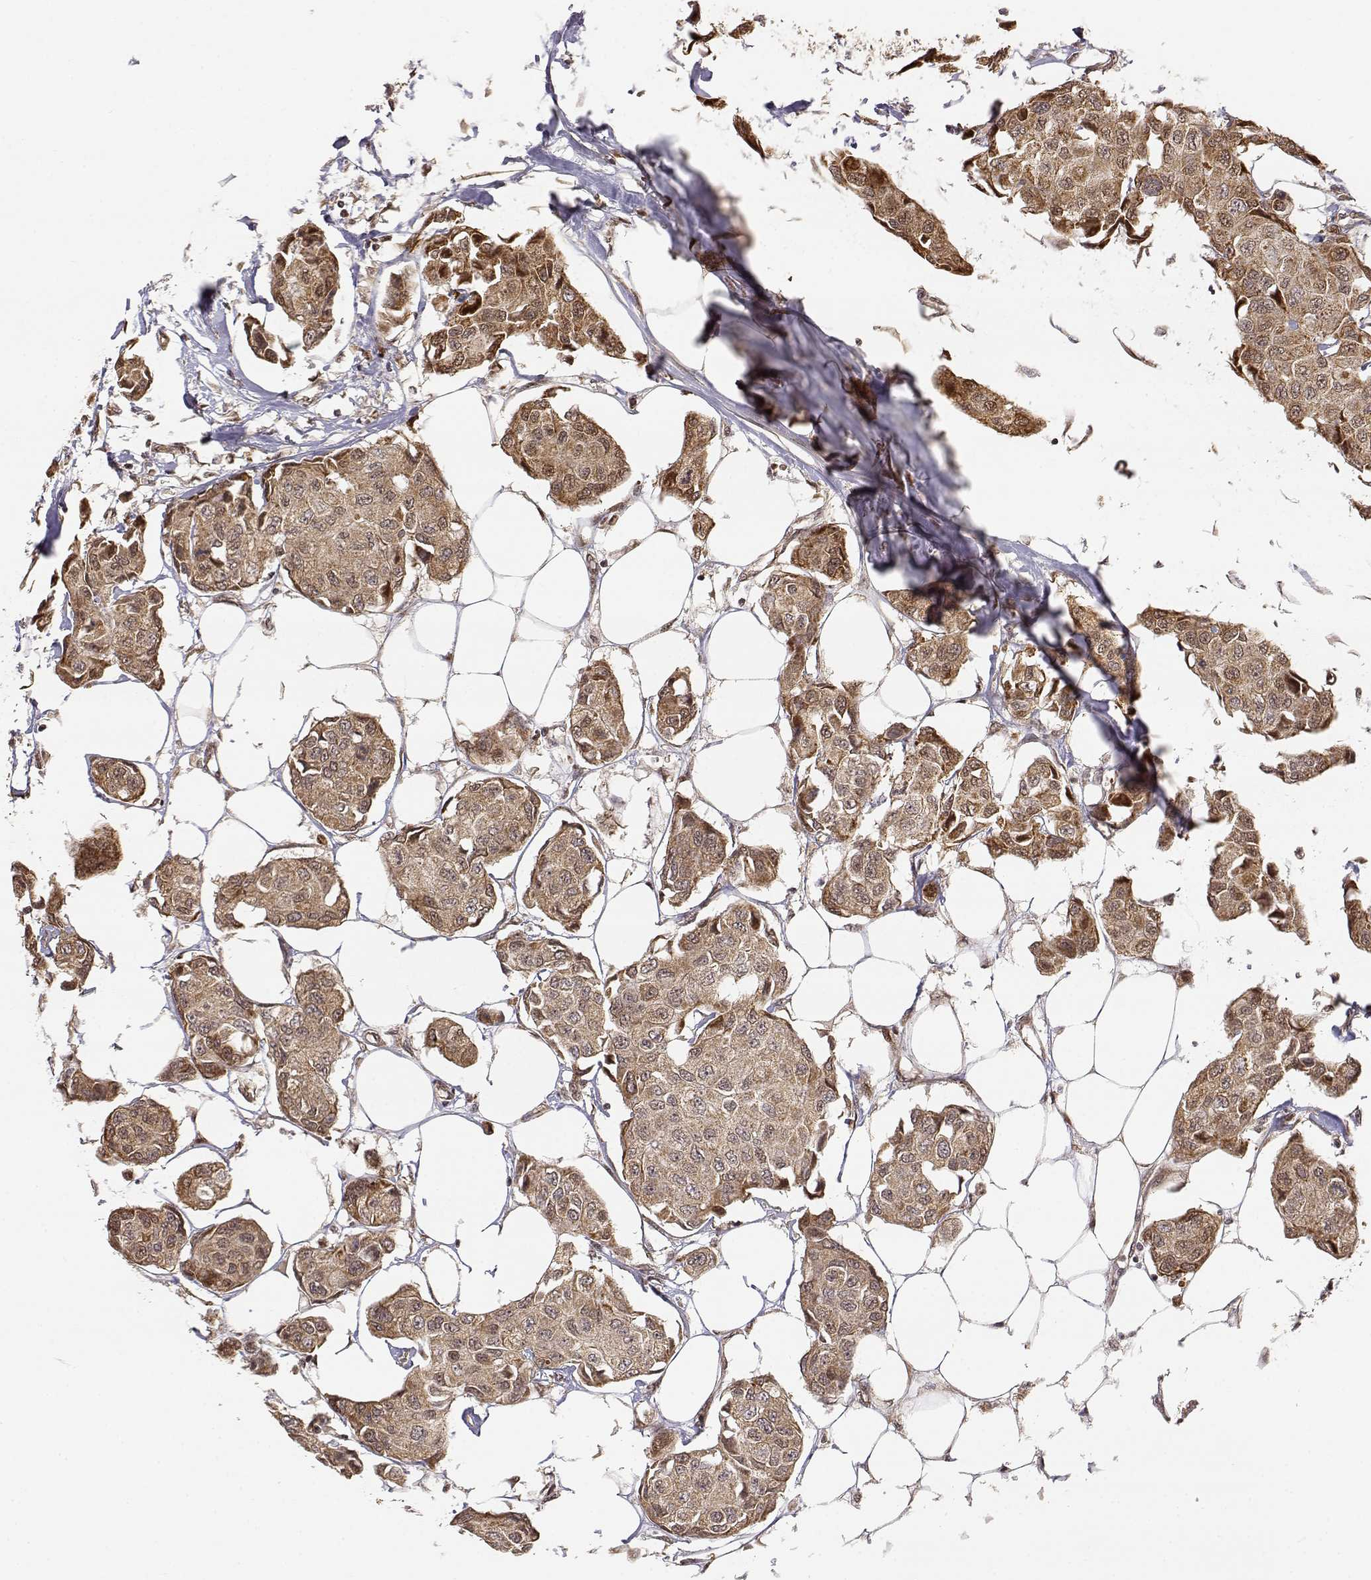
{"staining": {"intensity": "moderate", "quantity": ">75%", "location": "cytoplasmic/membranous,nuclear"}, "tissue": "breast cancer", "cell_type": "Tumor cells", "image_type": "cancer", "snomed": [{"axis": "morphology", "description": "Duct carcinoma"}, {"axis": "topography", "description": "Breast"}, {"axis": "topography", "description": "Lymph node"}], "caption": "Moderate cytoplasmic/membranous and nuclear expression for a protein is identified in about >75% of tumor cells of invasive ductal carcinoma (breast) using IHC.", "gene": "BRCA1", "patient": {"sex": "female", "age": 80}}